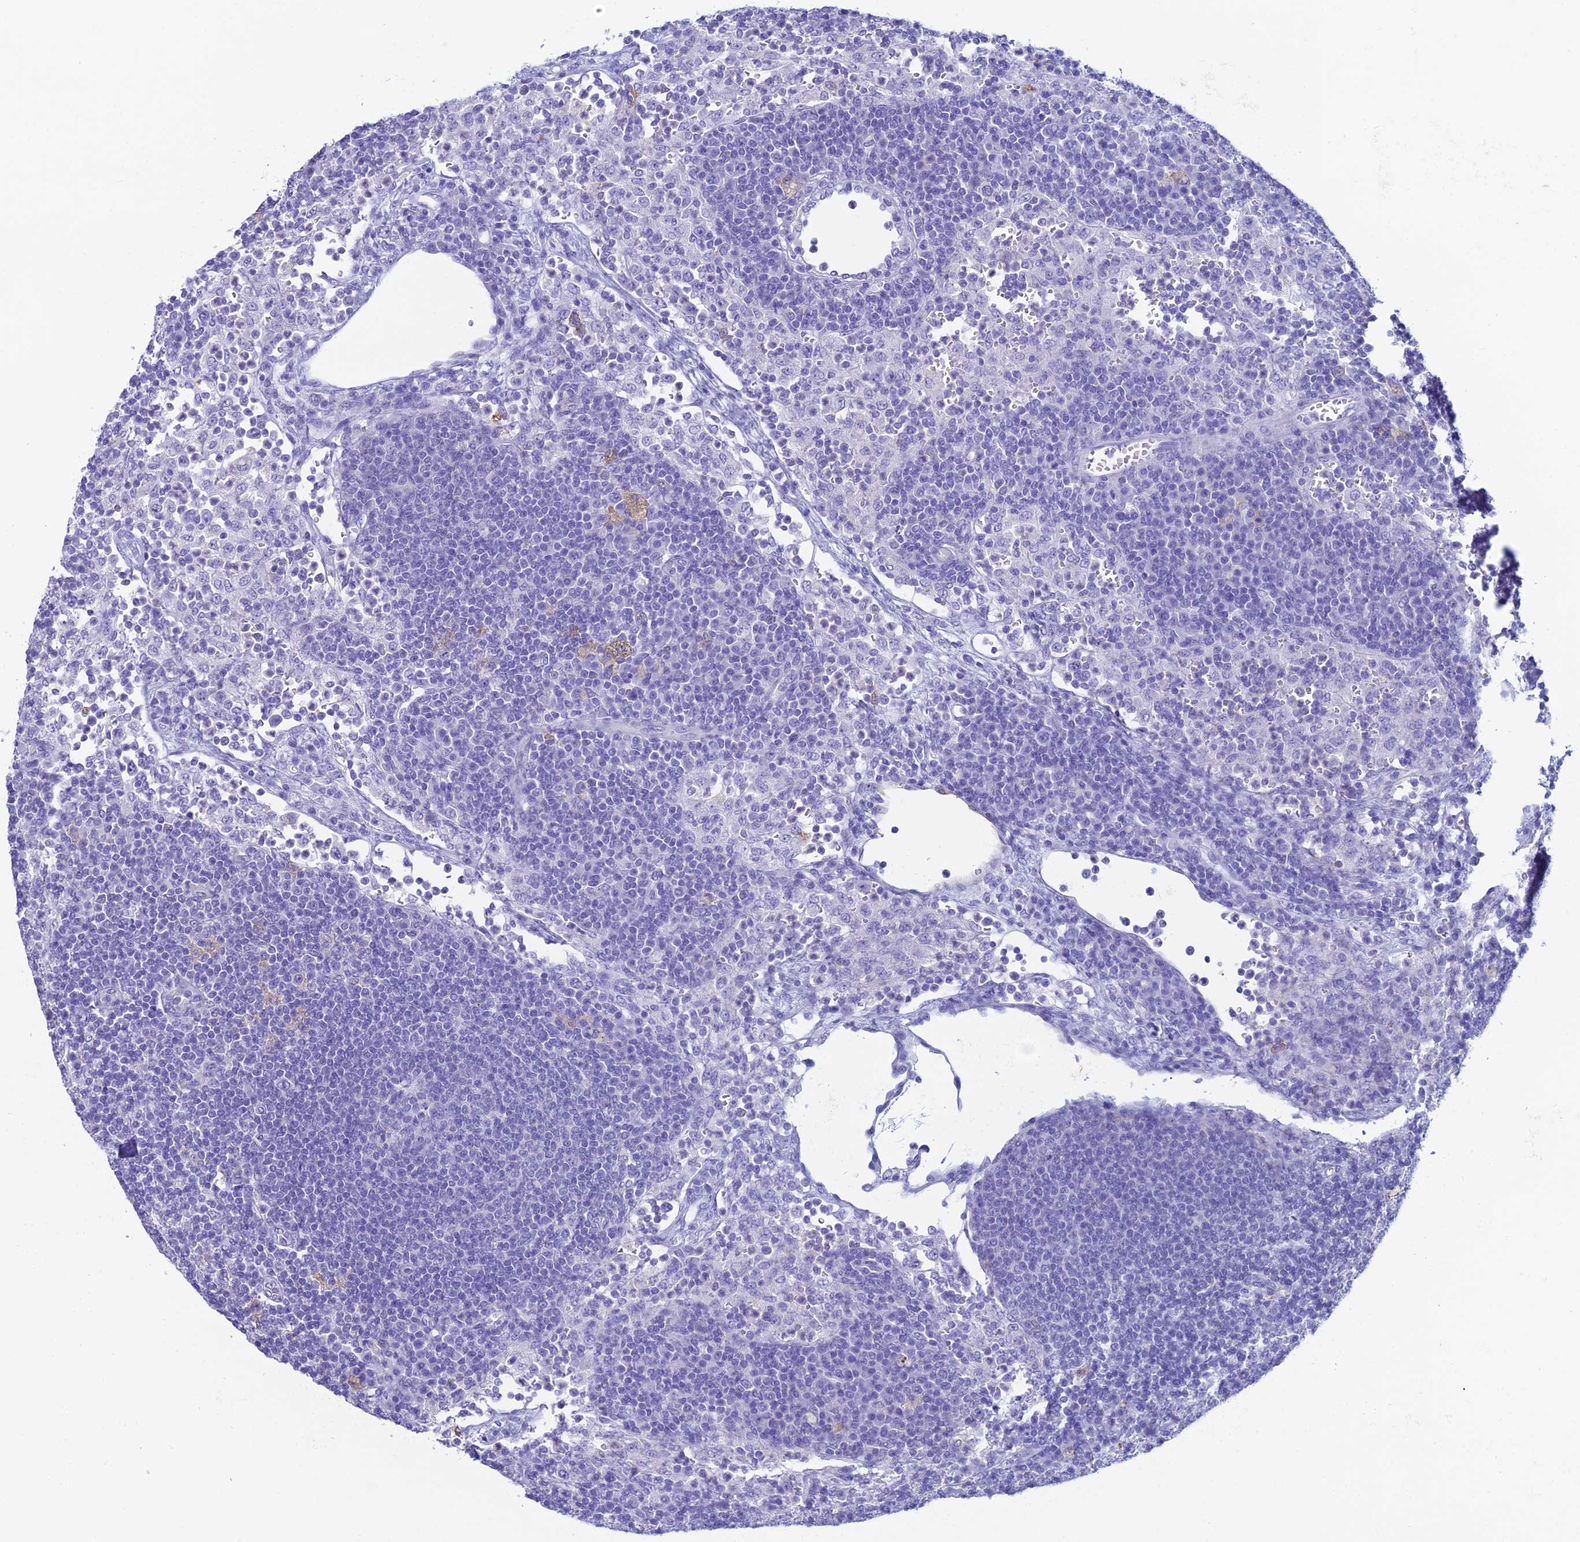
{"staining": {"intensity": "negative", "quantity": "none", "location": "none"}, "tissue": "lymph node", "cell_type": "Germinal center cells", "image_type": "normal", "snomed": [{"axis": "morphology", "description": "Normal tissue, NOS"}, {"axis": "topography", "description": "Lymph node"}], "caption": "This is a histopathology image of IHC staining of normal lymph node, which shows no staining in germinal center cells.", "gene": "KCNK17", "patient": {"sex": "female", "age": 70}}